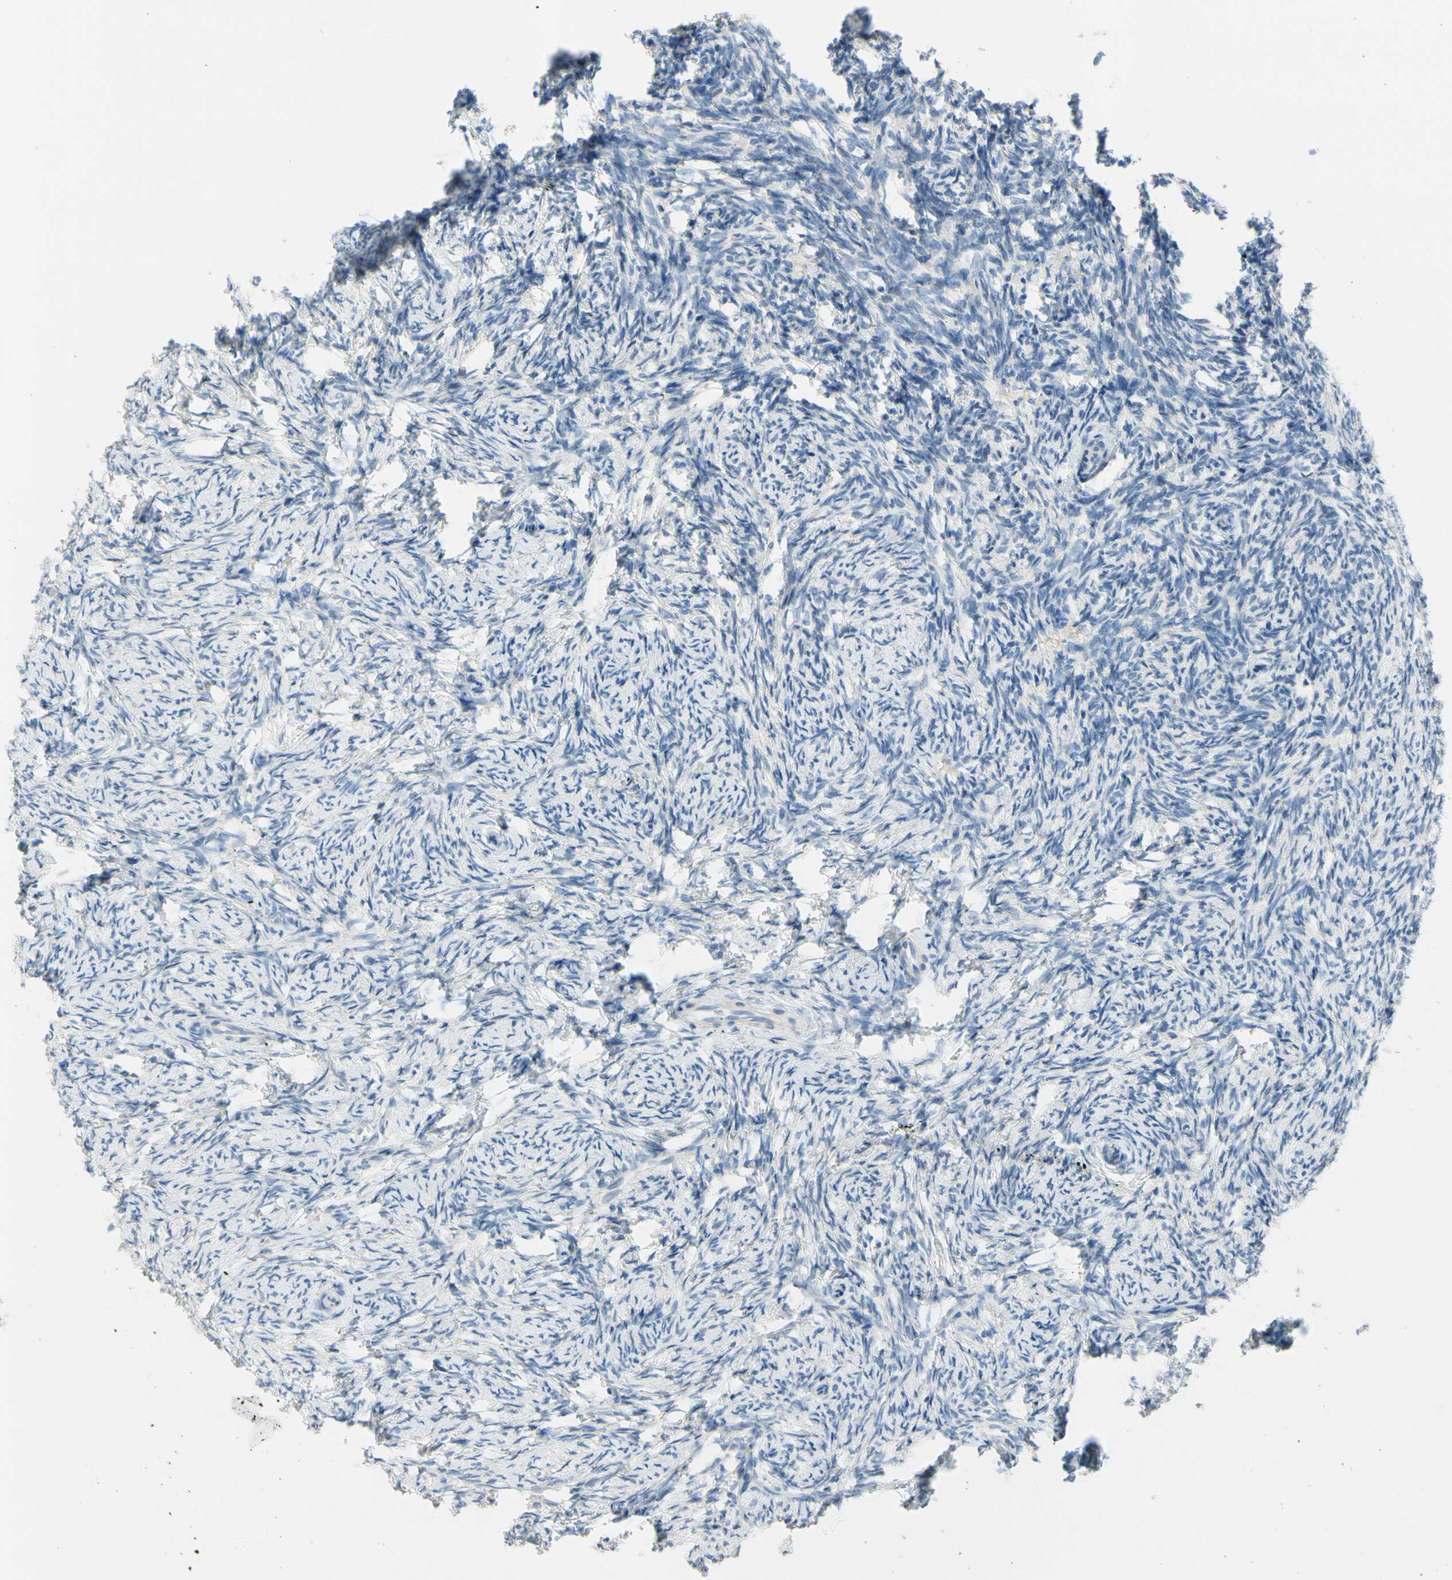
{"staining": {"intensity": "negative", "quantity": "none", "location": "none"}, "tissue": "ovary", "cell_type": "Ovarian stroma cells", "image_type": "normal", "snomed": [{"axis": "morphology", "description": "Normal tissue, NOS"}, {"axis": "topography", "description": "Ovary"}], "caption": "Immunohistochemical staining of benign human ovary displays no significant expression in ovarian stroma cells.", "gene": "CKAP2", "patient": {"sex": "female", "age": 60}}